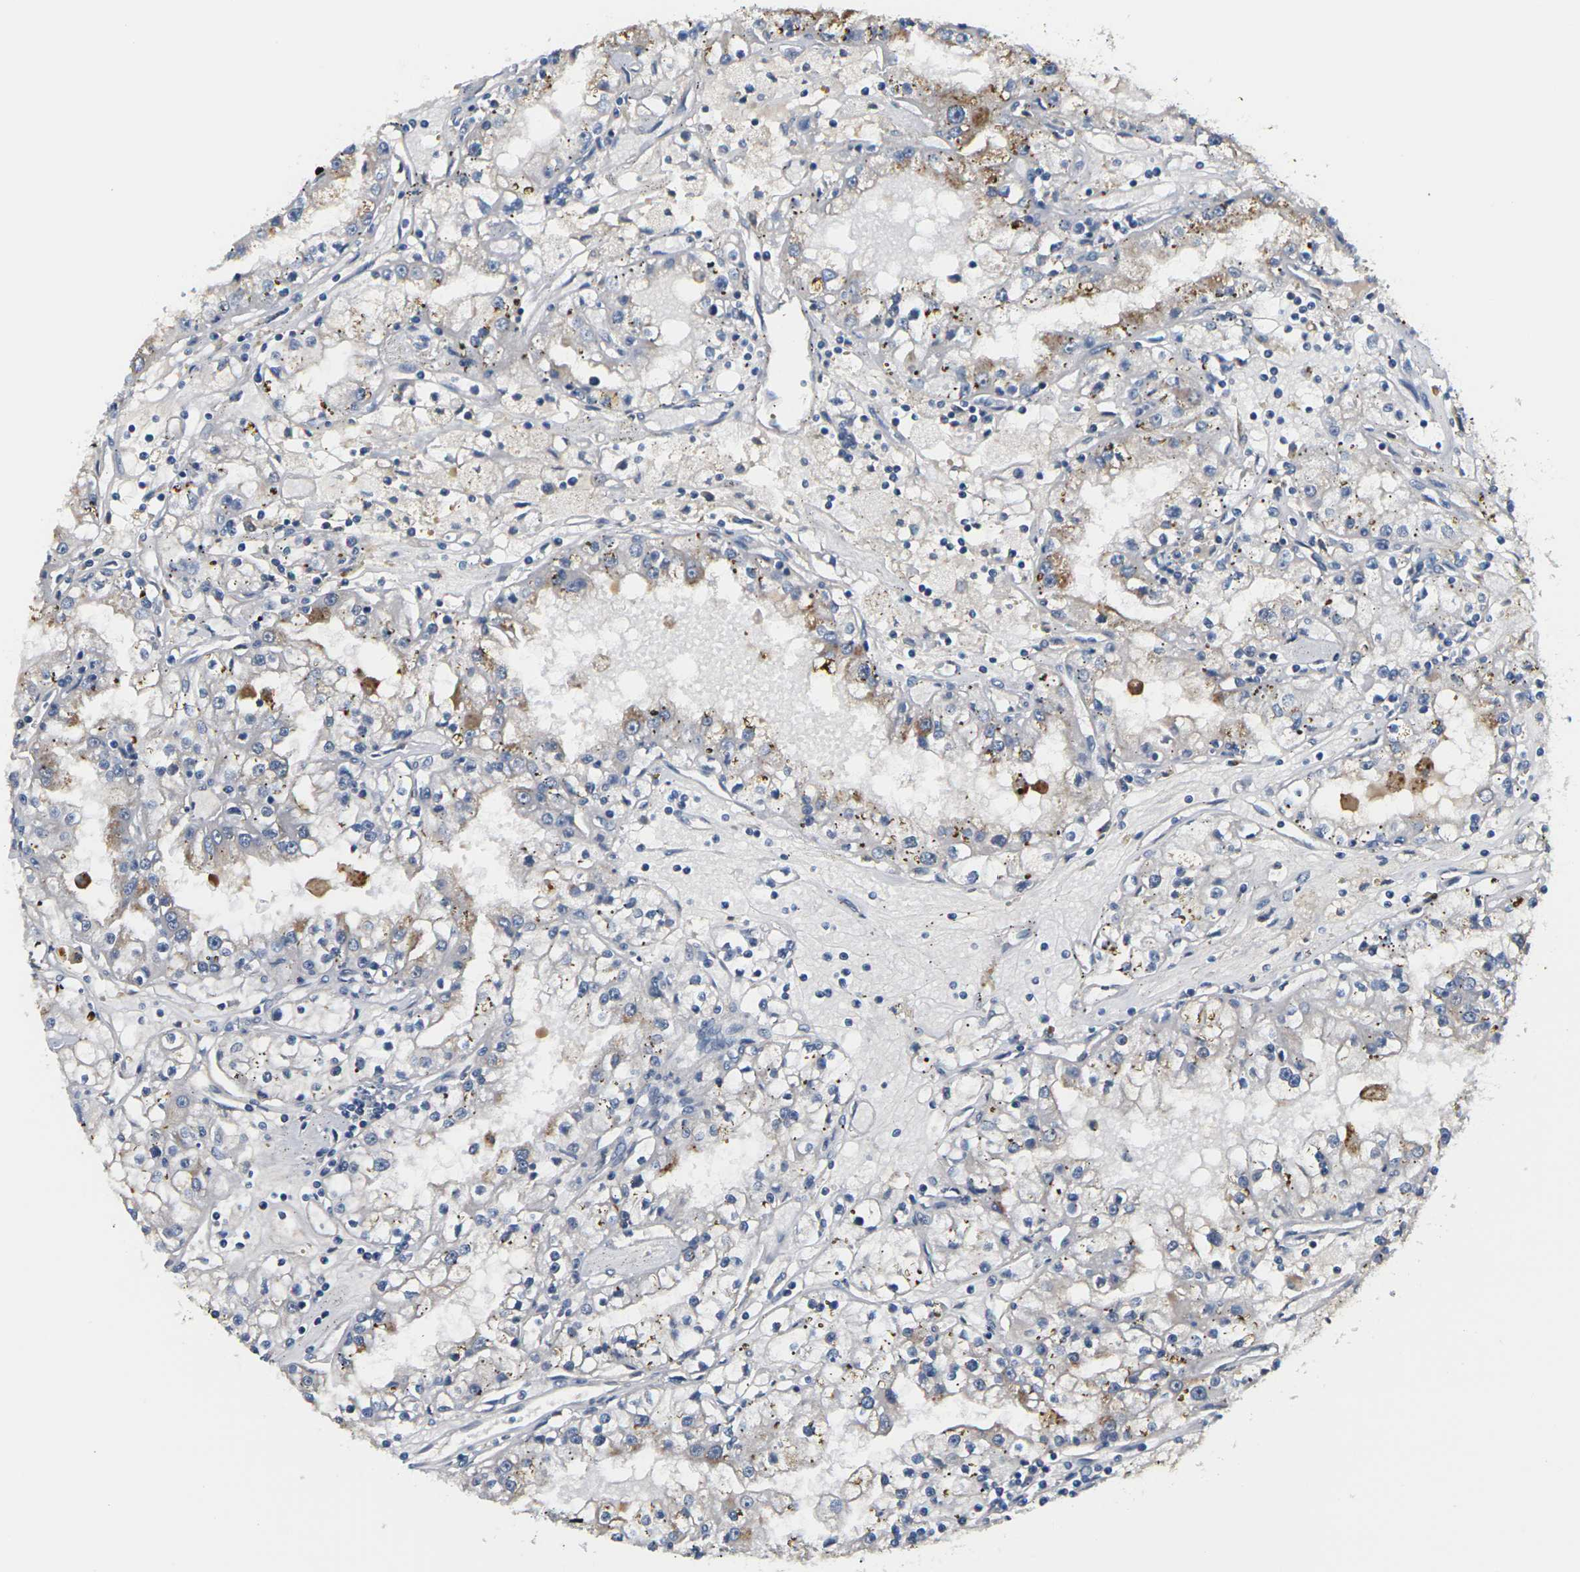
{"staining": {"intensity": "weak", "quantity": "<25%", "location": "cytoplasmic/membranous"}, "tissue": "renal cancer", "cell_type": "Tumor cells", "image_type": "cancer", "snomed": [{"axis": "morphology", "description": "Adenocarcinoma, NOS"}, {"axis": "topography", "description": "Kidney"}], "caption": "The immunohistochemistry (IHC) image has no significant expression in tumor cells of renal cancer (adenocarcinoma) tissue.", "gene": "PKP2", "patient": {"sex": "male", "age": 56}}